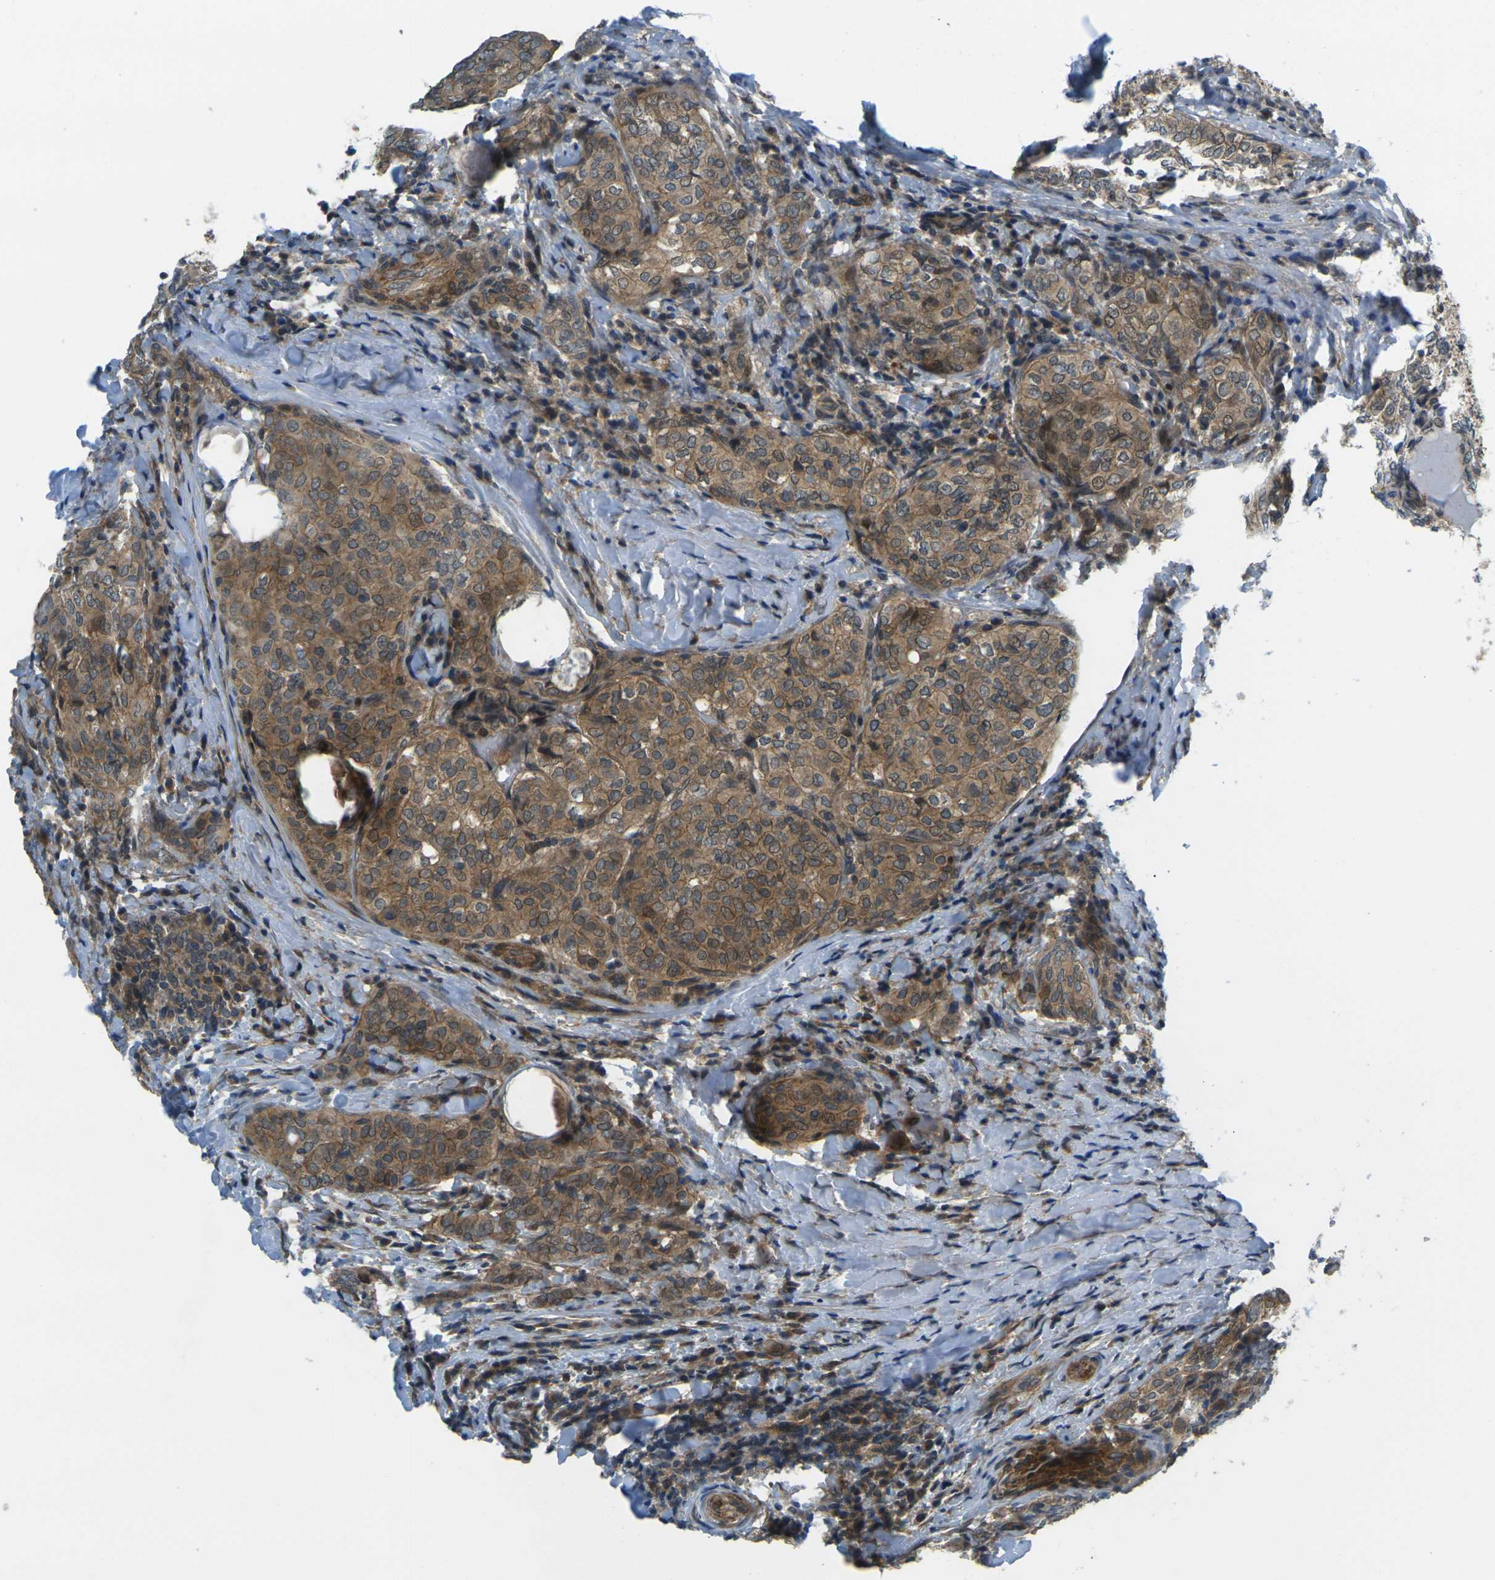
{"staining": {"intensity": "moderate", "quantity": ">75%", "location": "cytoplasmic/membranous"}, "tissue": "thyroid cancer", "cell_type": "Tumor cells", "image_type": "cancer", "snomed": [{"axis": "morphology", "description": "Normal tissue, NOS"}, {"axis": "morphology", "description": "Papillary adenocarcinoma, NOS"}, {"axis": "topography", "description": "Thyroid gland"}], "caption": "Human thyroid cancer stained with a protein marker reveals moderate staining in tumor cells.", "gene": "KCTD10", "patient": {"sex": "female", "age": 30}}